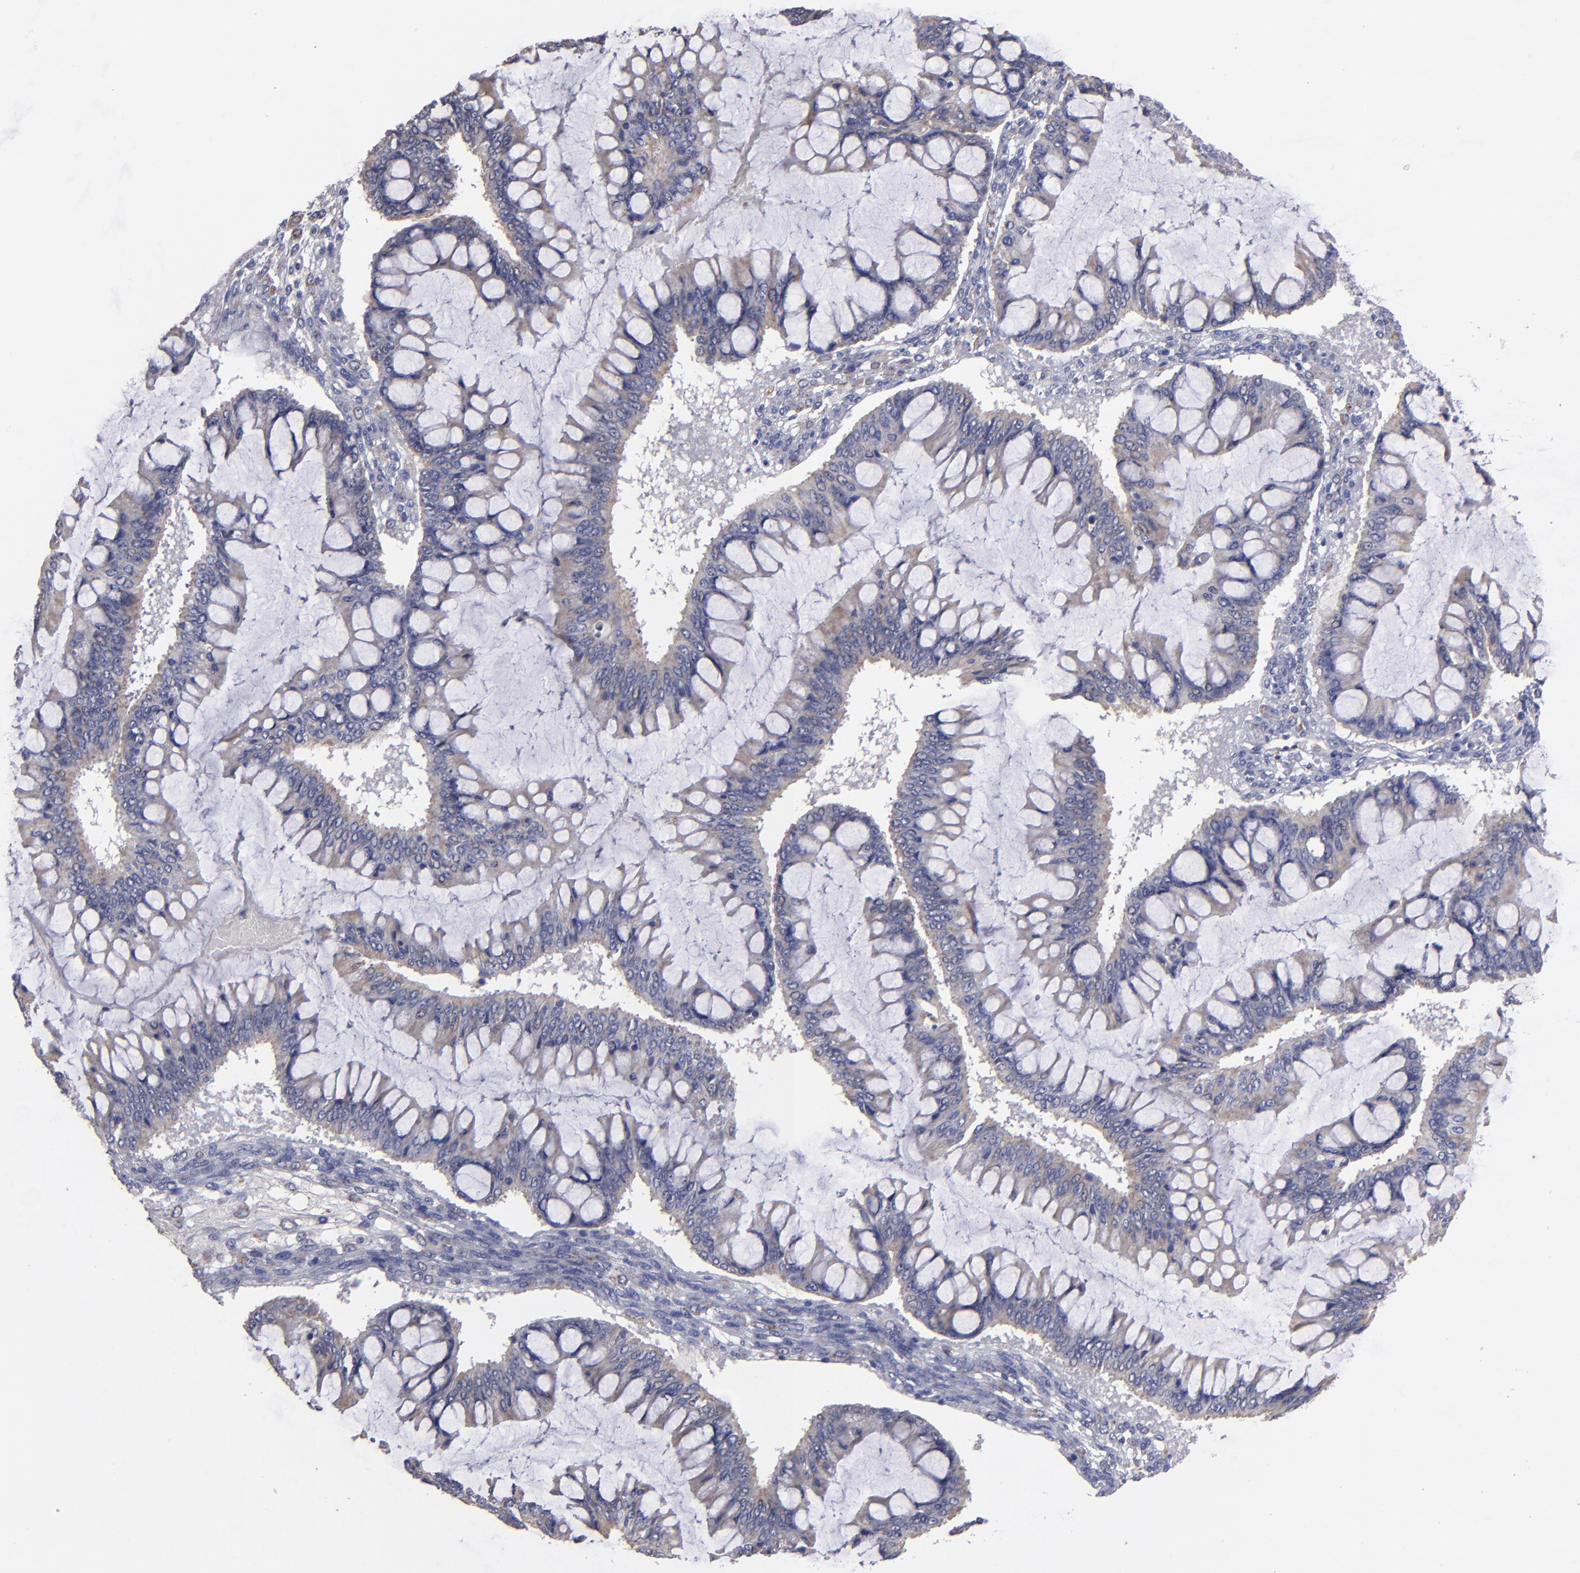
{"staining": {"intensity": "weak", "quantity": ">75%", "location": "cytoplasmic/membranous"}, "tissue": "ovarian cancer", "cell_type": "Tumor cells", "image_type": "cancer", "snomed": [{"axis": "morphology", "description": "Cystadenocarcinoma, mucinous, NOS"}, {"axis": "topography", "description": "Ovary"}], "caption": "A brown stain highlights weak cytoplasmic/membranous positivity of a protein in ovarian cancer tumor cells.", "gene": "FGR", "patient": {"sex": "female", "age": 73}}